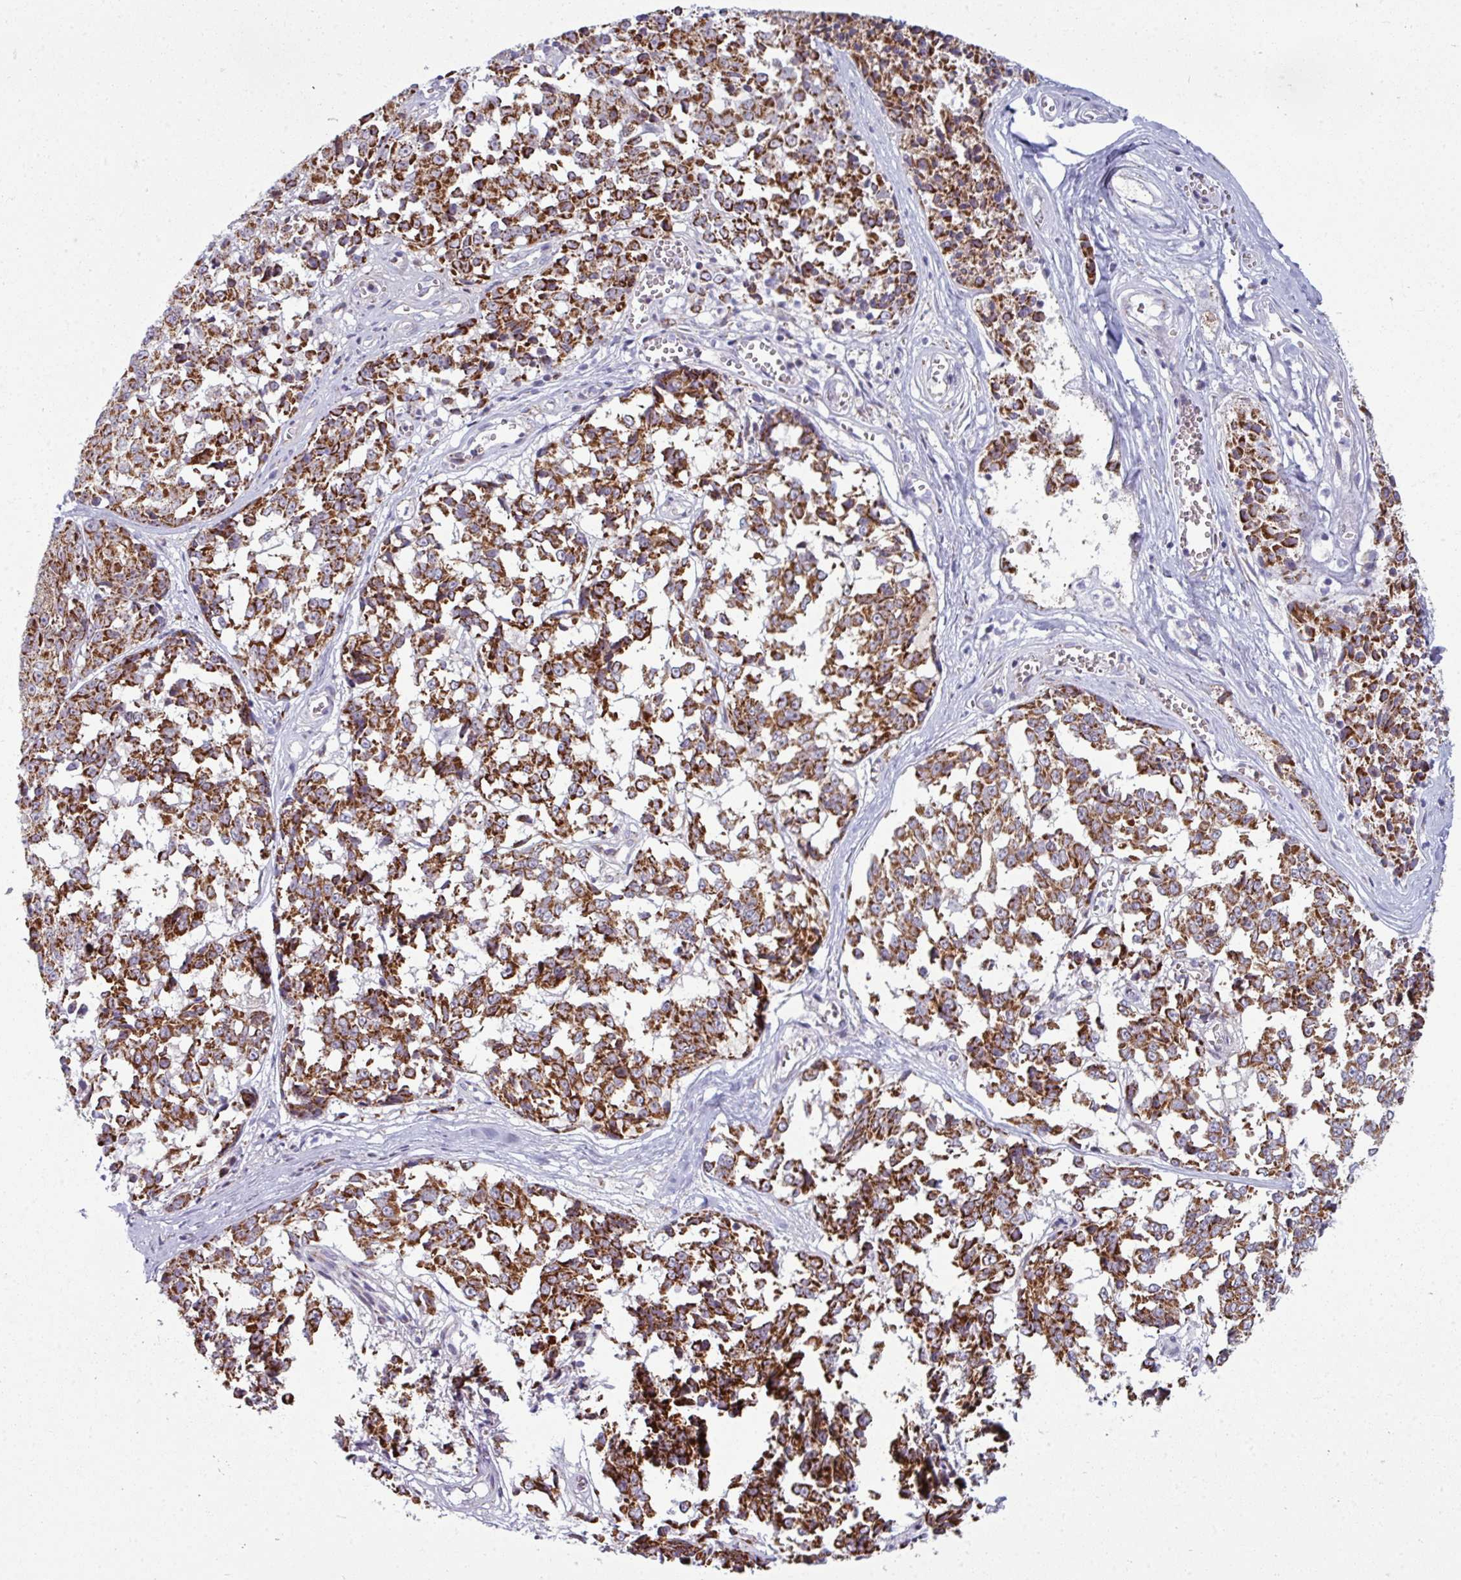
{"staining": {"intensity": "strong", "quantity": ">75%", "location": "cytoplasmic/membranous"}, "tissue": "melanoma", "cell_type": "Tumor cells", "image_type": "cancer", "snomed": [{"axis": "morphology", "description": "Malignant melanoma, NOS"}, {"axis": "topography", "description": "Skin"}], "caption": "Tumor cells demonstrate high levels of strong cytoplasmic/membranous positivity in approximately >75% of cells in malignant melanoma.", "gene": "ZNF615", "patient": {"sex": "female", "age": 64}}